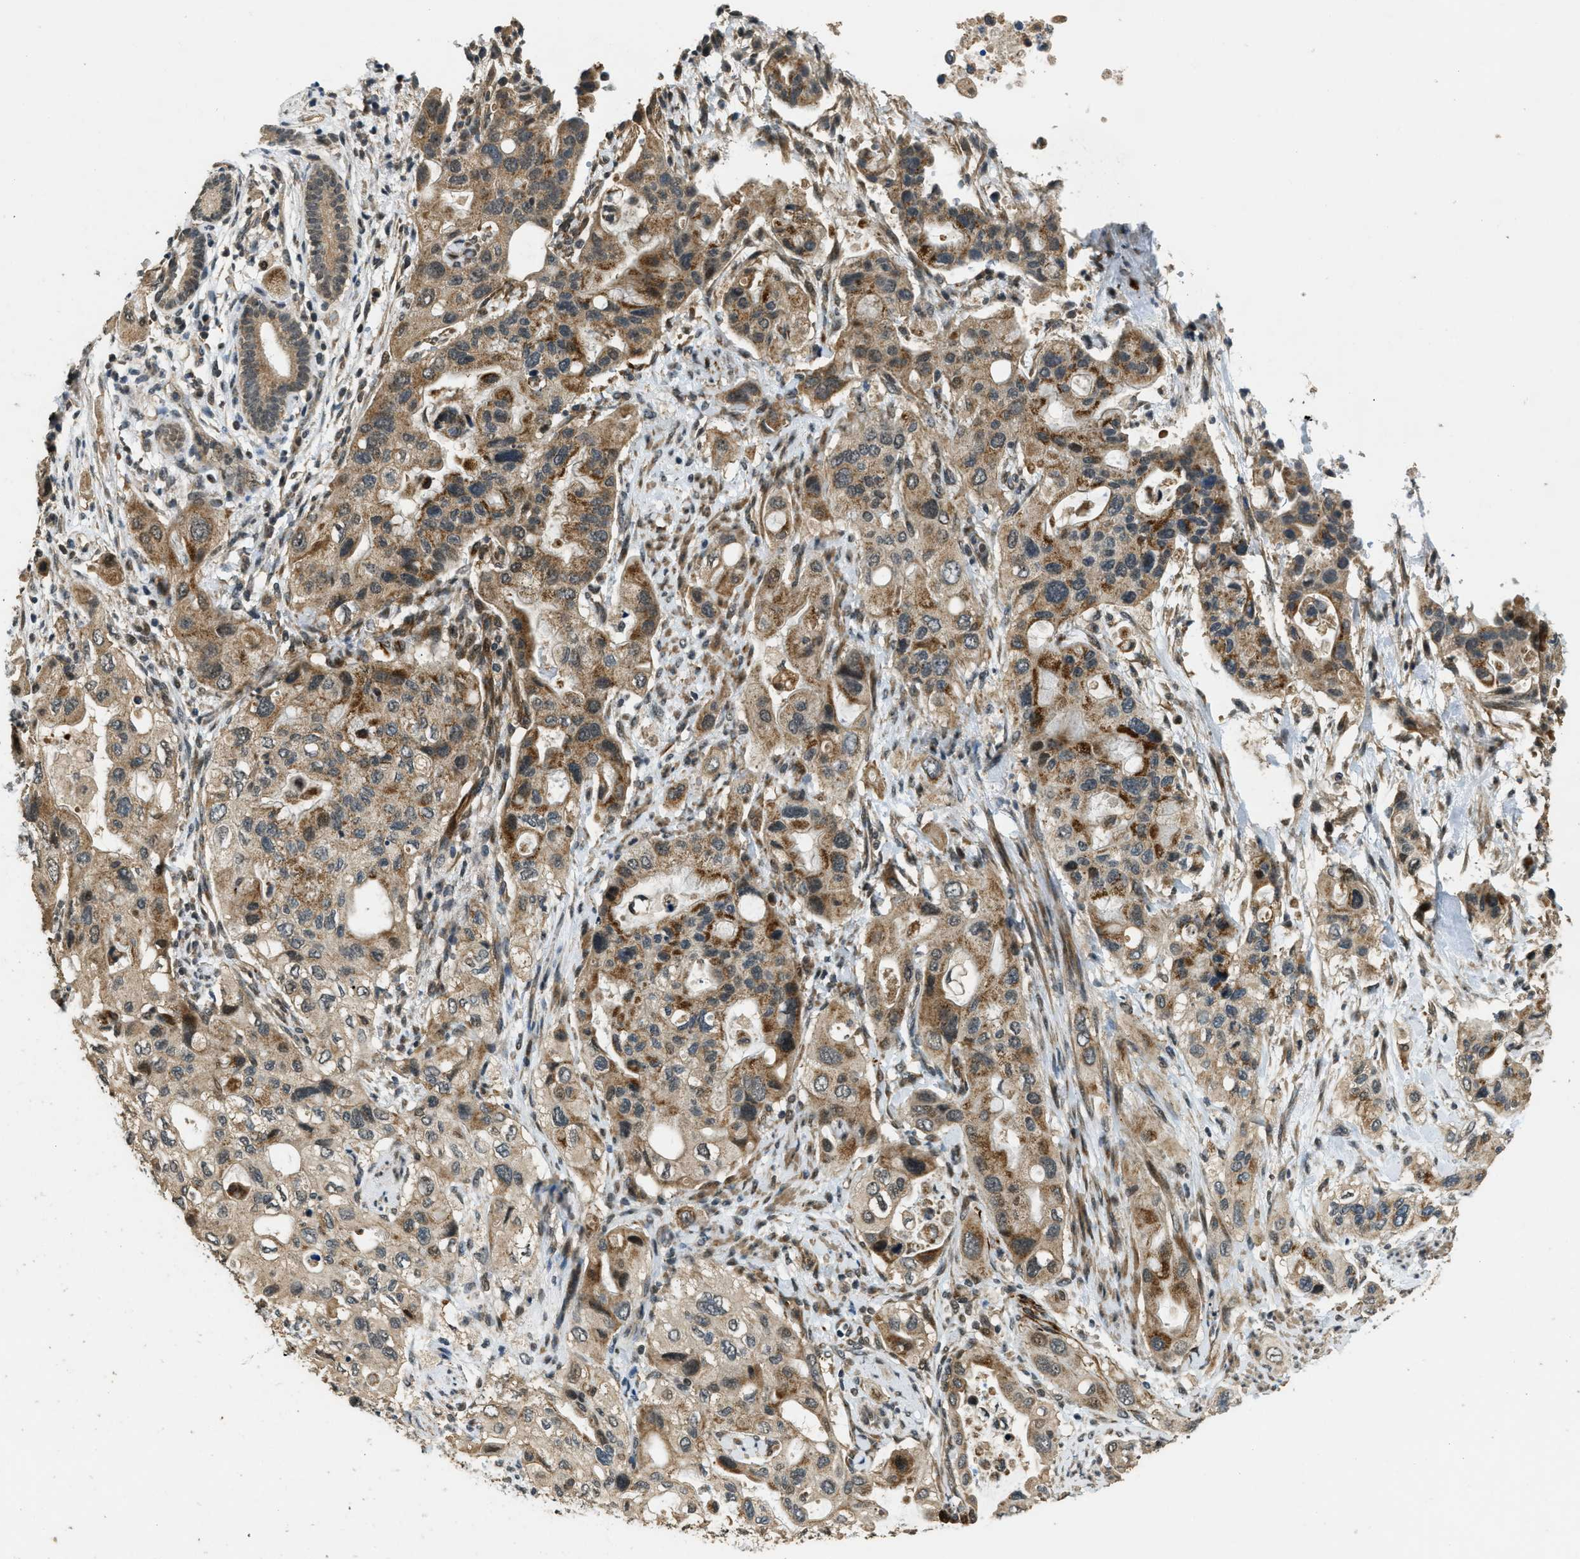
{"staining": {"intensity": "moderate", "quantity": ">75%", "location": "cytoplasmic/membranous"}, "tissue": "pancreatic cancer", "cell_type": "Tumor cells", "image_type": "cancer", "snomed": [{"axis": "morphology", "description": "Adenocarcinoma, NOS"}, {"axis": "topography", "description": "Pancreas"}], "caption": "Pancreatic cancer was stained to show a protein in brown. There is medium levels of moderate cytoplasmic/membranous staining in about >75% of tumor cells. (IHC, brightfield microscopy, high magnification).", "gene": "MED21", "patient": {"sex": "female", "age": 56}}